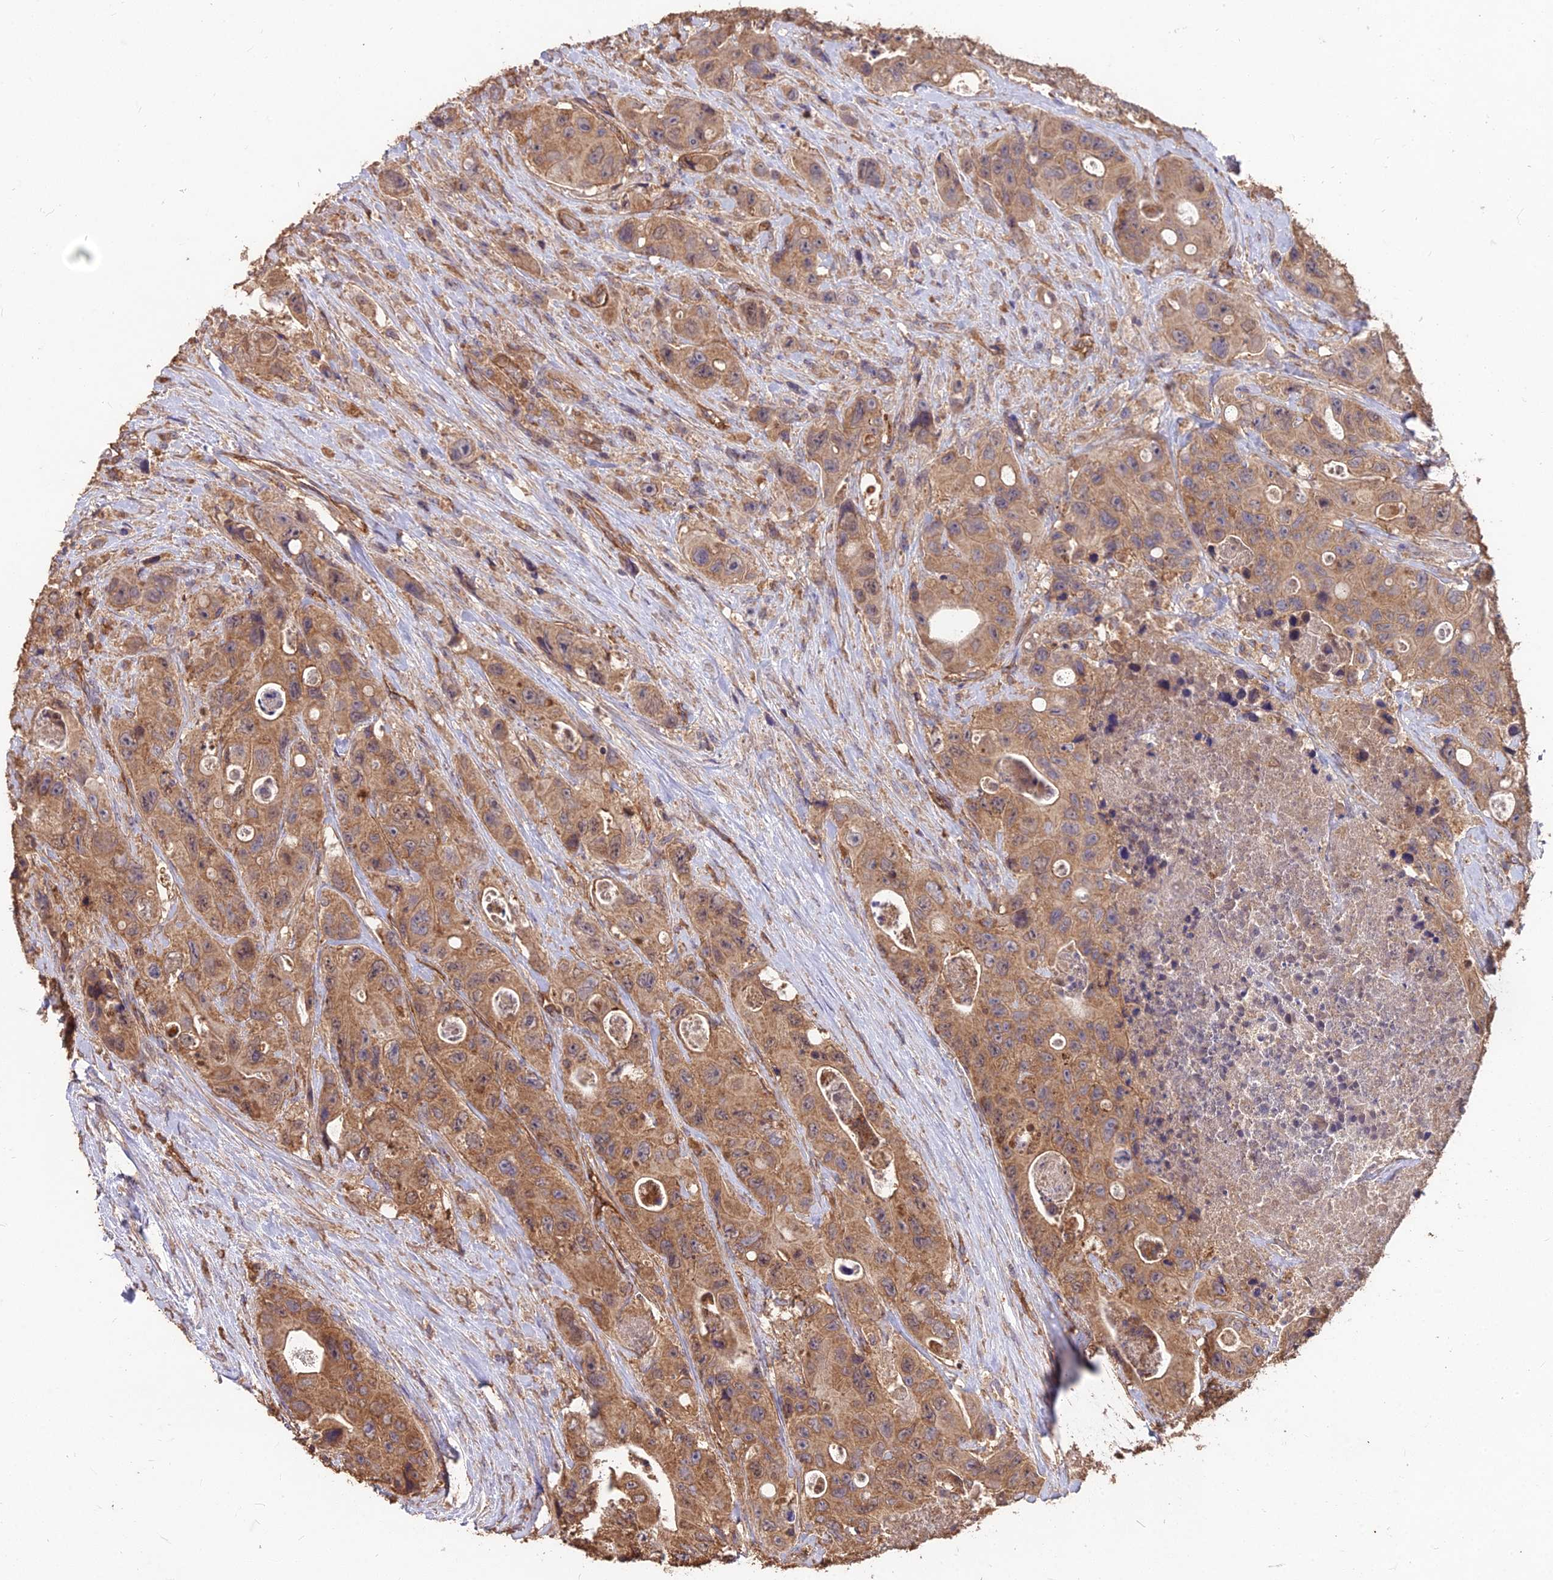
{"staining": {"intensity": "moderate", "quantity": ">75%", "location": "cytoplasmic/membranous"}, "tissue": "colorectal cancer", "cell_type": "Tumor cells", "image_type": "cancer", "snomed": [{"axis": "morphology", "description": "Adenocarcinoma, NOS"}, {"axis": "topography", "description": "Colon"}], "caption": "About >75% of tumor cells in human adenocarcinoma (colorectal) display moderate cytoplasmic/membranous protein expression as visualized by brown immunohistochemical staining.", "gene": "CEMIP2", "patient": {"sex": "female", "age": 46}}